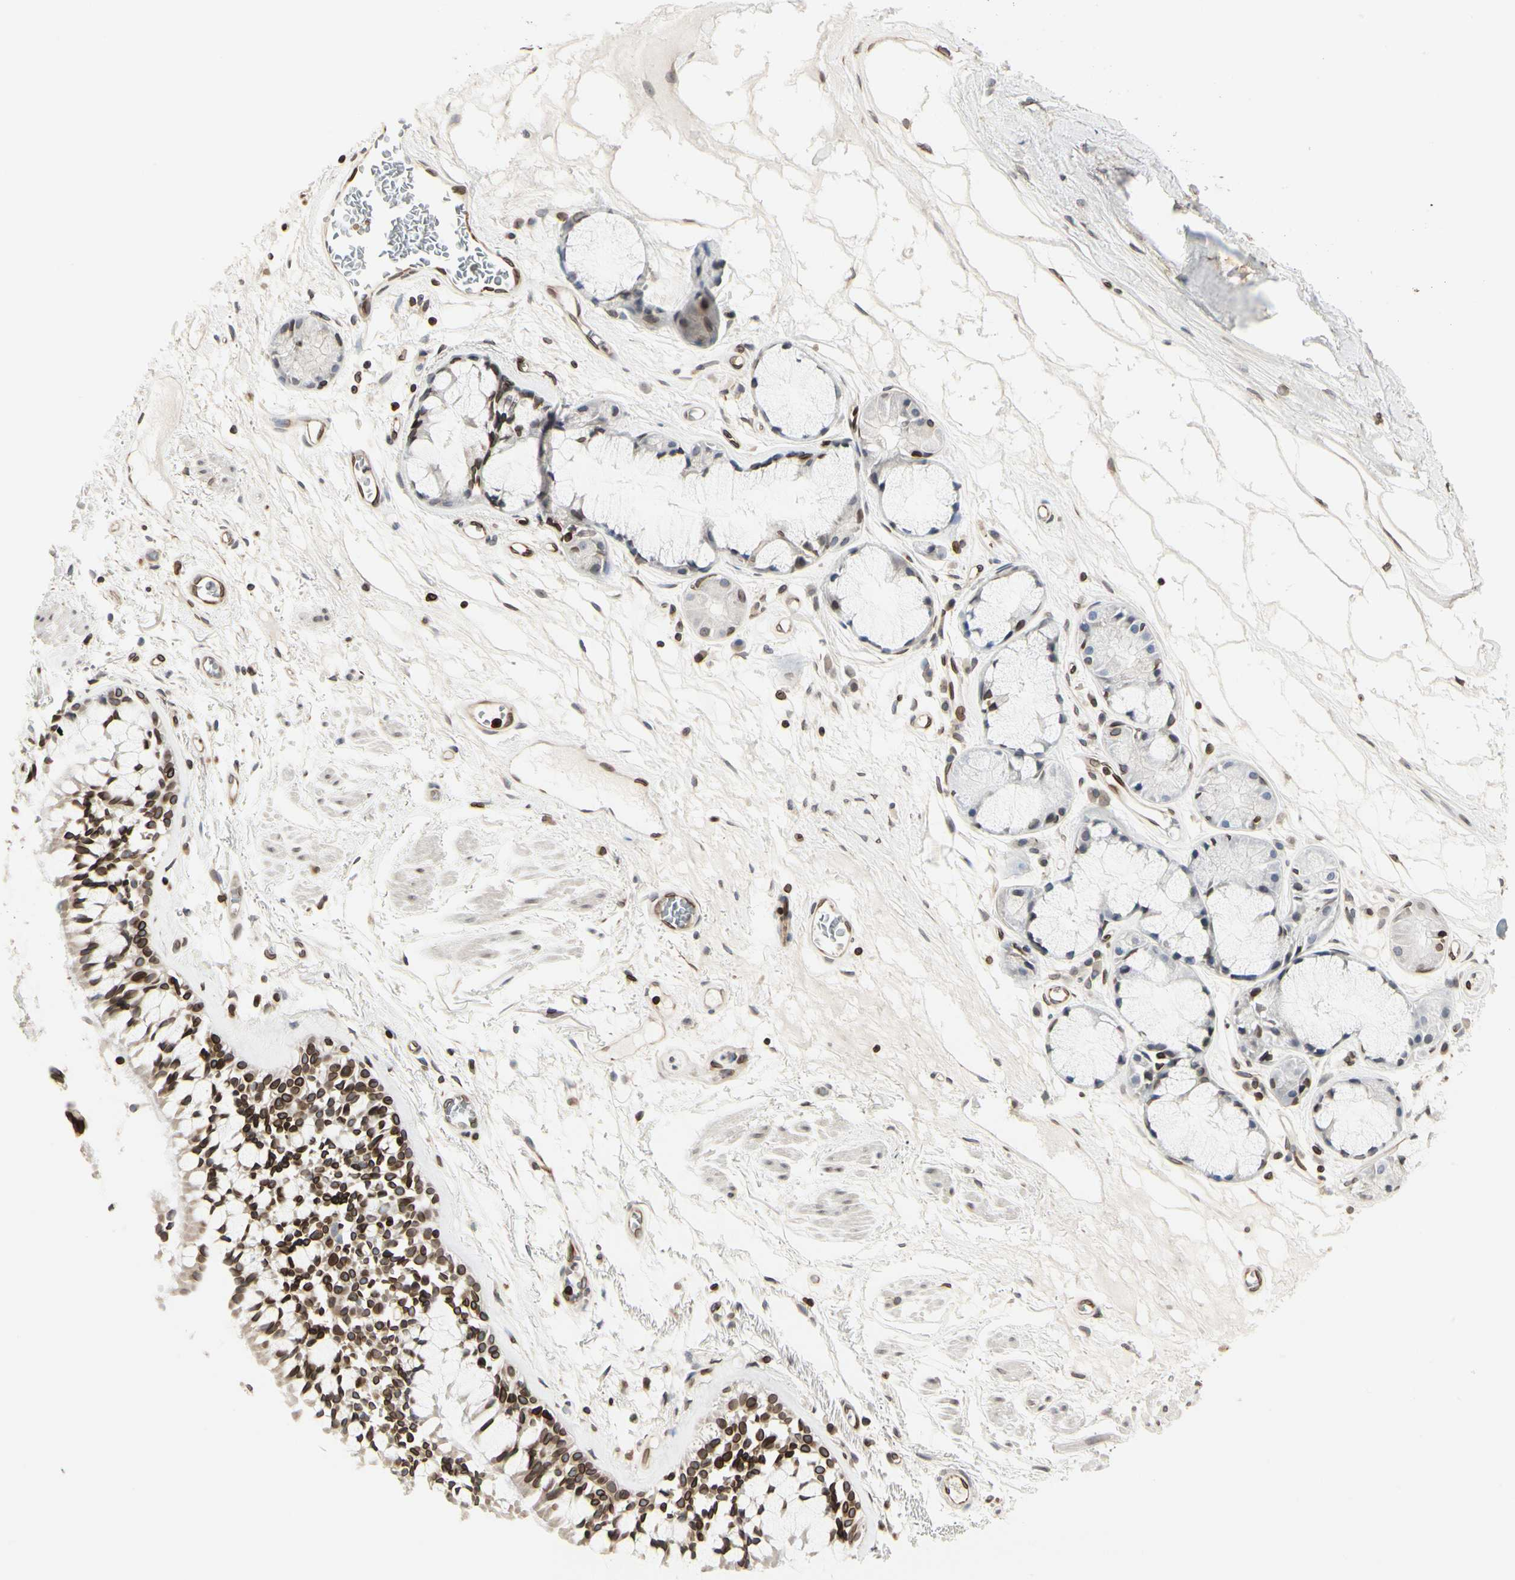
{"staining": {"intensity": "strong", "quantity": ">75%", "location": "cytoplasmic/membranous,nuclear"}, "tissue": "bronchus", "cell_type": "Respiratory epithelial cells", "image_type": "normal", "snomed": [{"axis": "morphology", "description": "Normal tissue, NOS"}, {"axis": "topography", "description": "Bronchus"}], "caption": "An IHC micrograph of unremarkable tissue is shown. Protein staining in brown shows strong cytoplasmic/membranous,nuclear positivity in bronchus within respiratory epithelial cells.", "gene": "TMPO", "patient": {"sex": "male", "age": 66}}